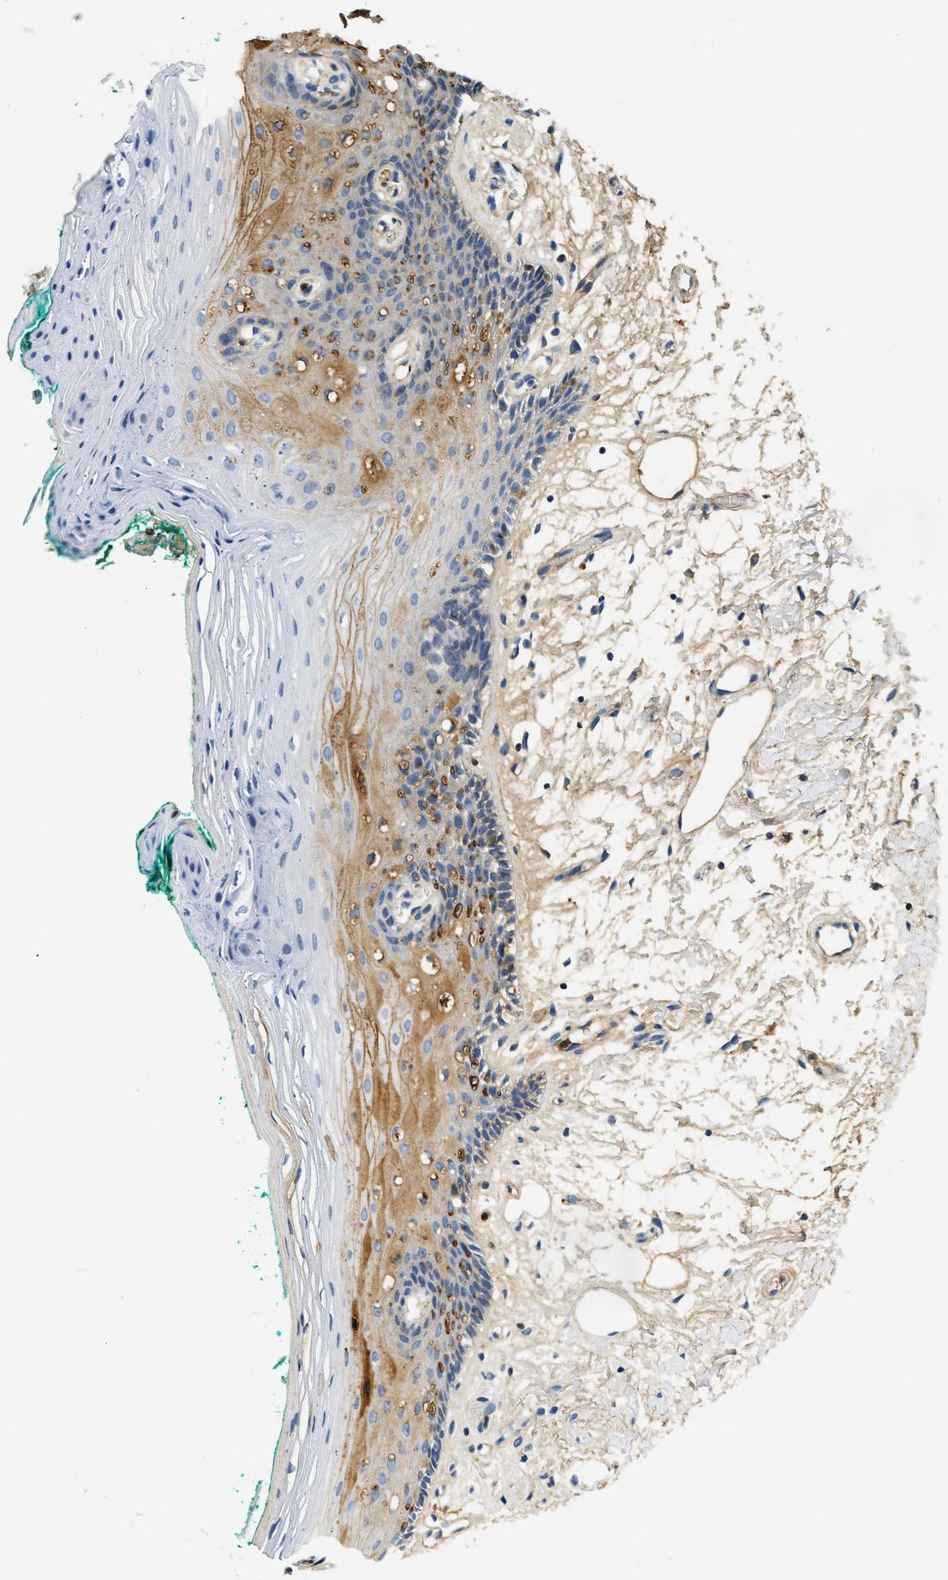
{"staining": {"intensity": "moderate", "quantity": "<25%", "location": "cytoplasmic/membranous"}, "tissue": "oral mucosa", "cell_type": "Squamous epithelial cells", "image_type": "normal", "snomed": [{"axis": "morphology", "description": "Normal tissue, NOS"}, {"axis": "topography", "description": "Skeletal muscle"}, {"axis": "topography", "description": "Oral tissue"}, {"axis": "topography", "description": "Peripheral nerve tissue"}], "caption": "Squamous epithelial cells reveal low levels of moderate cytoplasmic/membranous expression in about <25% of cells in normal oral mucosa. (brown staining indicates protein expression, while blue staining denotes nuclei).", "gene": "PRTN3", "patient": {"sex": "female", "age": 84}}